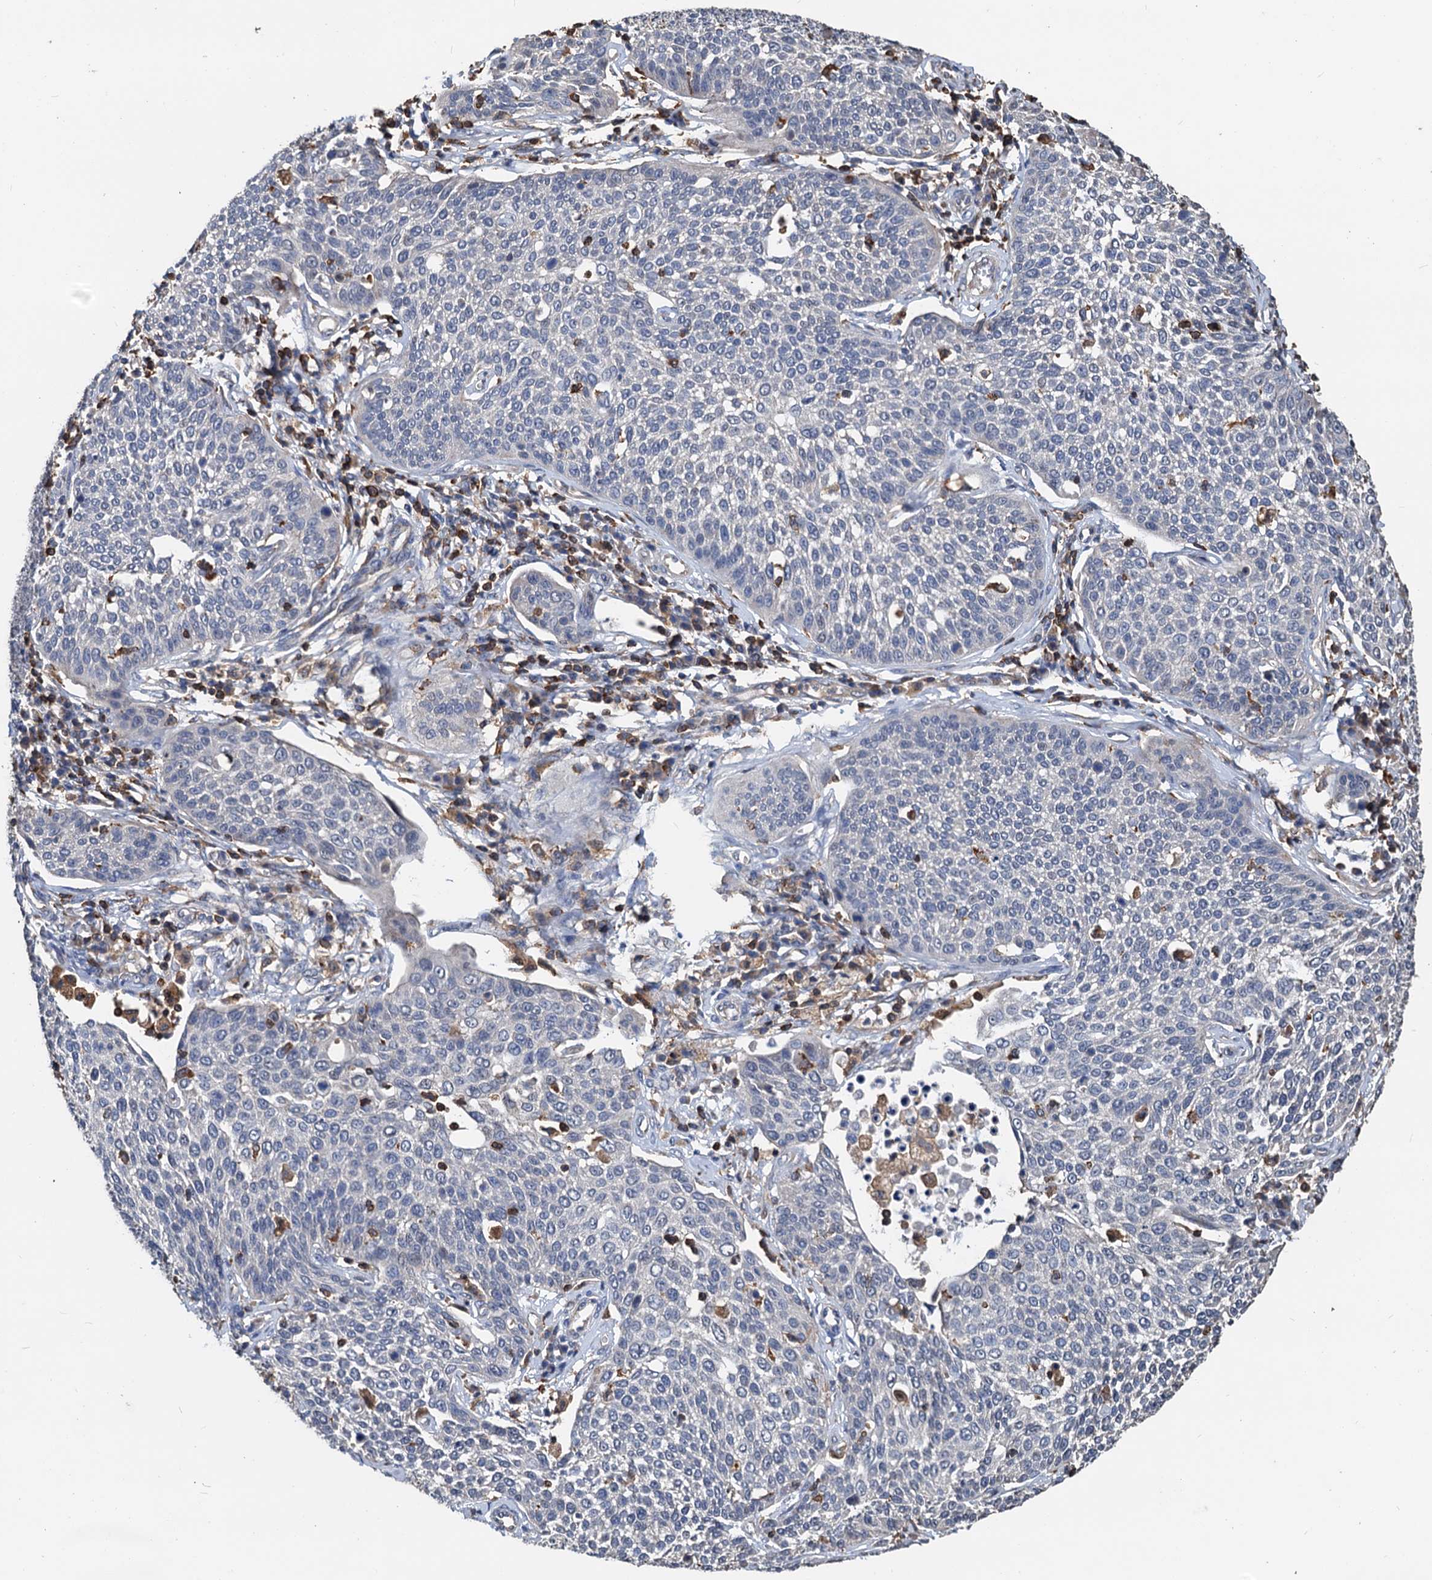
{"staining": {"intensity": "negative", "quantity": "none", "location": "none"}, "tissue": "cervical cancer", "cell_type": "Tumor cells", "image_type": "cancer", "snomed": [{"axis": "morphology", "description": "Squamous cell carcinoma, NOS"}, {"axis": "topography", "description": "Cervix"}], "caption": "Immunohistochemical staining of cervical cancer demonstrates no significant staining in tumor cells.", "gene": "LCP2", "patient": {"sex": "female", "age": 34}}